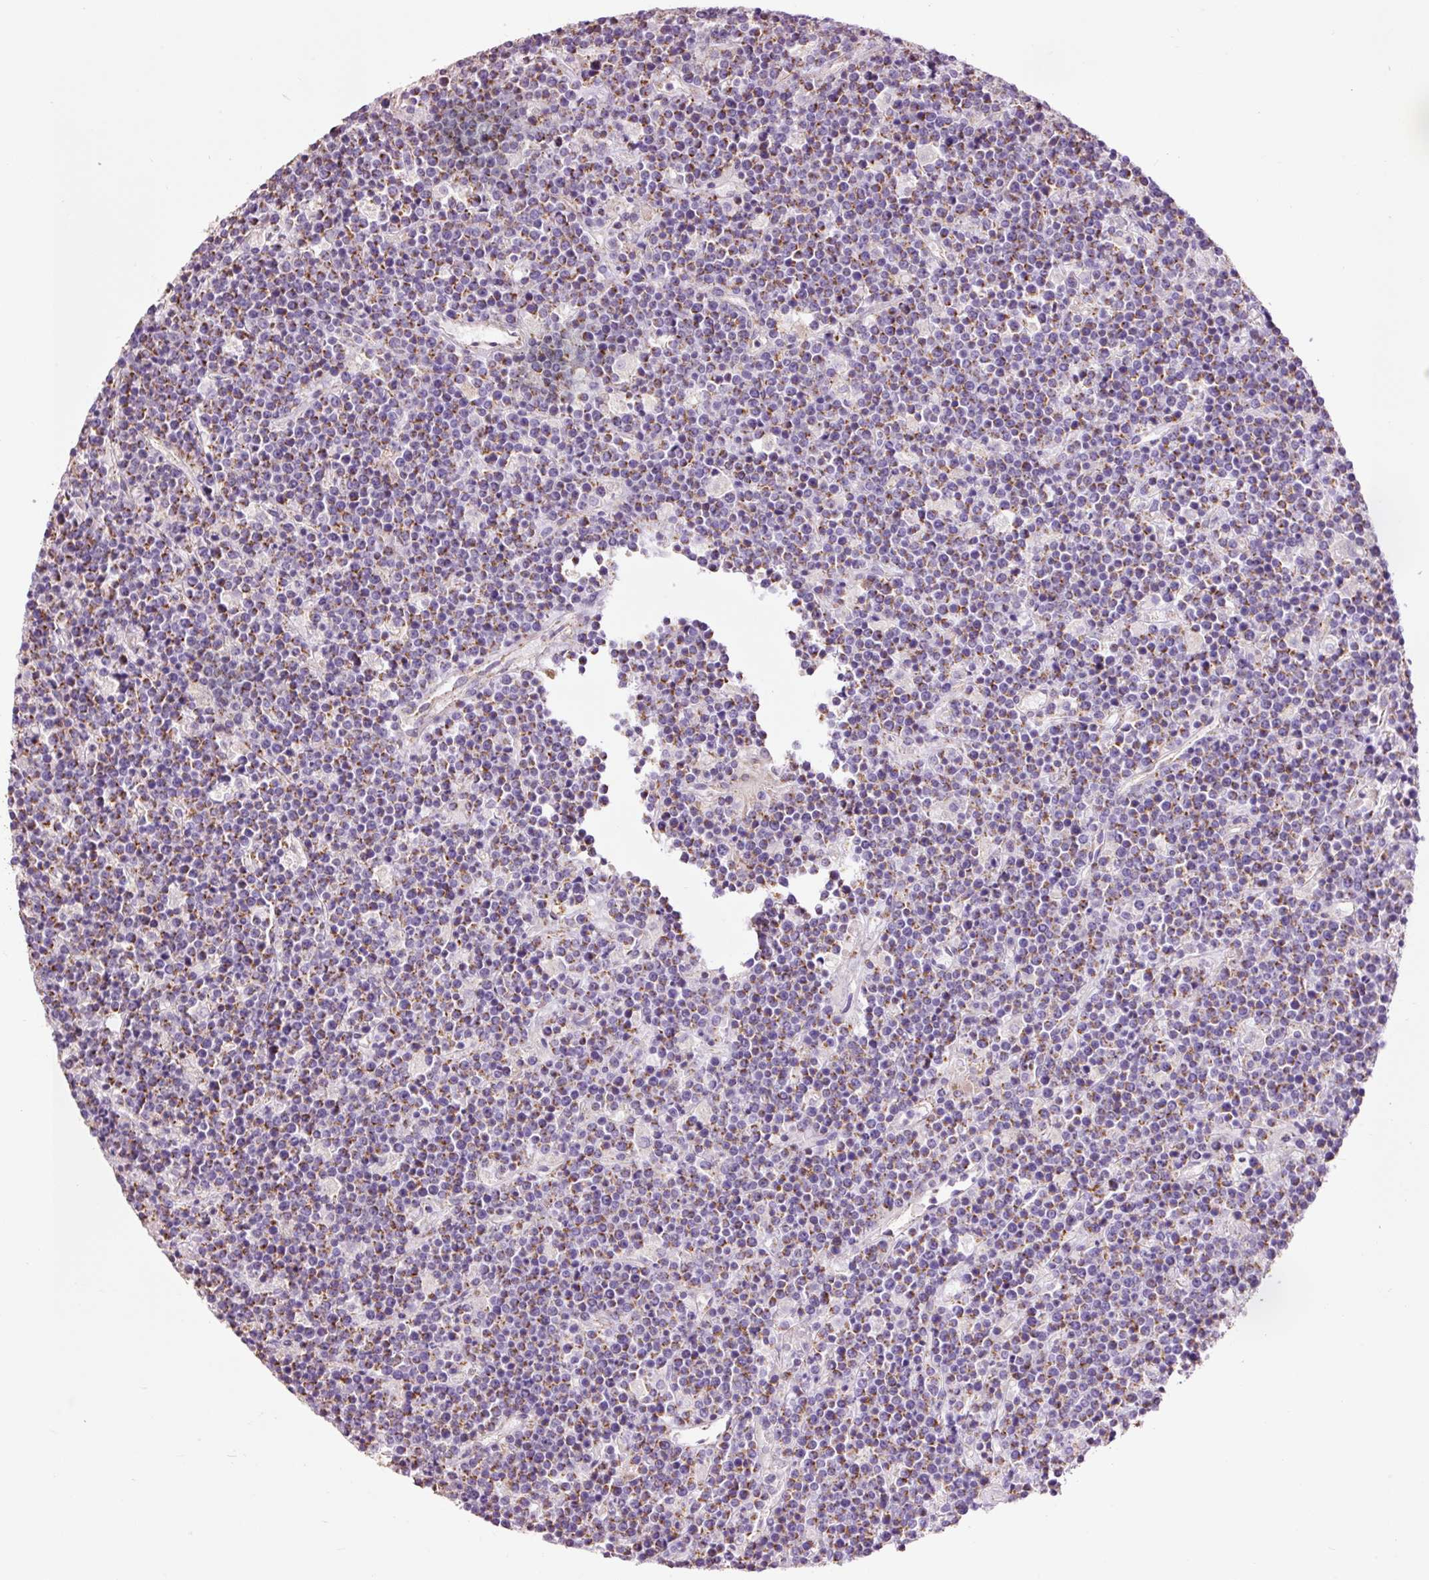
{"staining": {"intensity": "moderate", "quantity": "25%-75%", "location": "cytoplasmic/membranous"}, "tissue": "lymphoma", "cell_type": "Tumor cells", "image_type": "cancer", "snomed": [{"axis": "morphology", "description": "Malignant lymphoma, non-Hodgkin's type, High grade"}, {"axis": "topography", "description": "Ovary"}], "caption": "High-magnification brightfield microscopy of high-grade malignant lymphoma, non-Hodgkin's type stained with DAB (brown) and counterstained with hematoxylin (blue). tumor cells exhibit moderate cytoplasmic/membranous positivity is appreciated in approximately25%-75% of cells.", "gene": "PRDX5", "patient": {"sex": "female", "age": 56}}